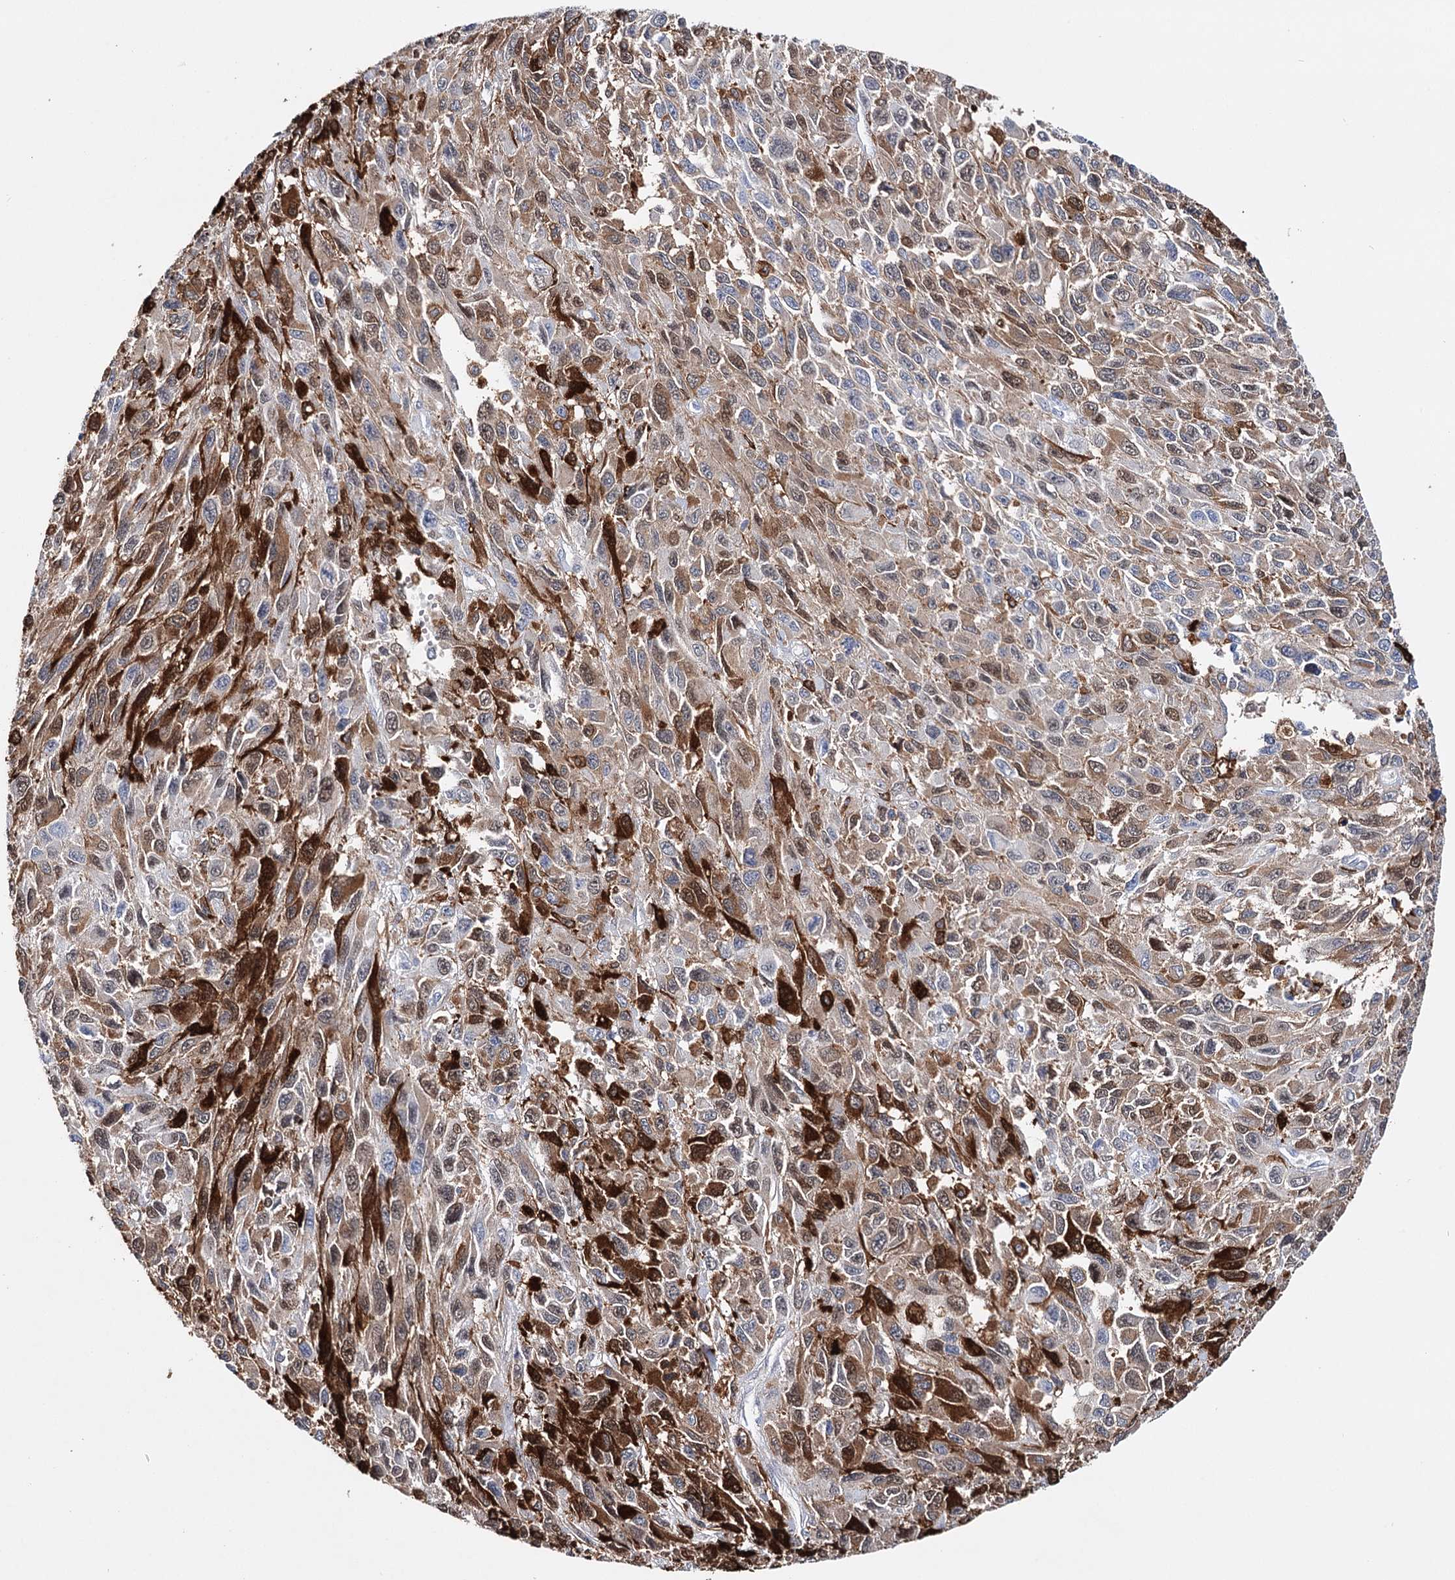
{"staining": {"intensity": "moderate", "quantity": ">75%", "location": "cytoplasmic/membranous,nuclear"}, "tissue": "melanoma", "cell_type": "Tumor cells", "image_type": "cancer", "snomed": [{"axis": "morphology", "description": "Normal tissue, NOS"}, {"axis": "morphology", "description": "Malignant melanoma, NOS"}, {"axis": "topography", "description": "Skin"}], "caption": "Human melanoma stained with a protein marker displays moderate staining in tumor cells.", "gene": "CFAP46", "patient": {"sex": "female", "age": 96}}